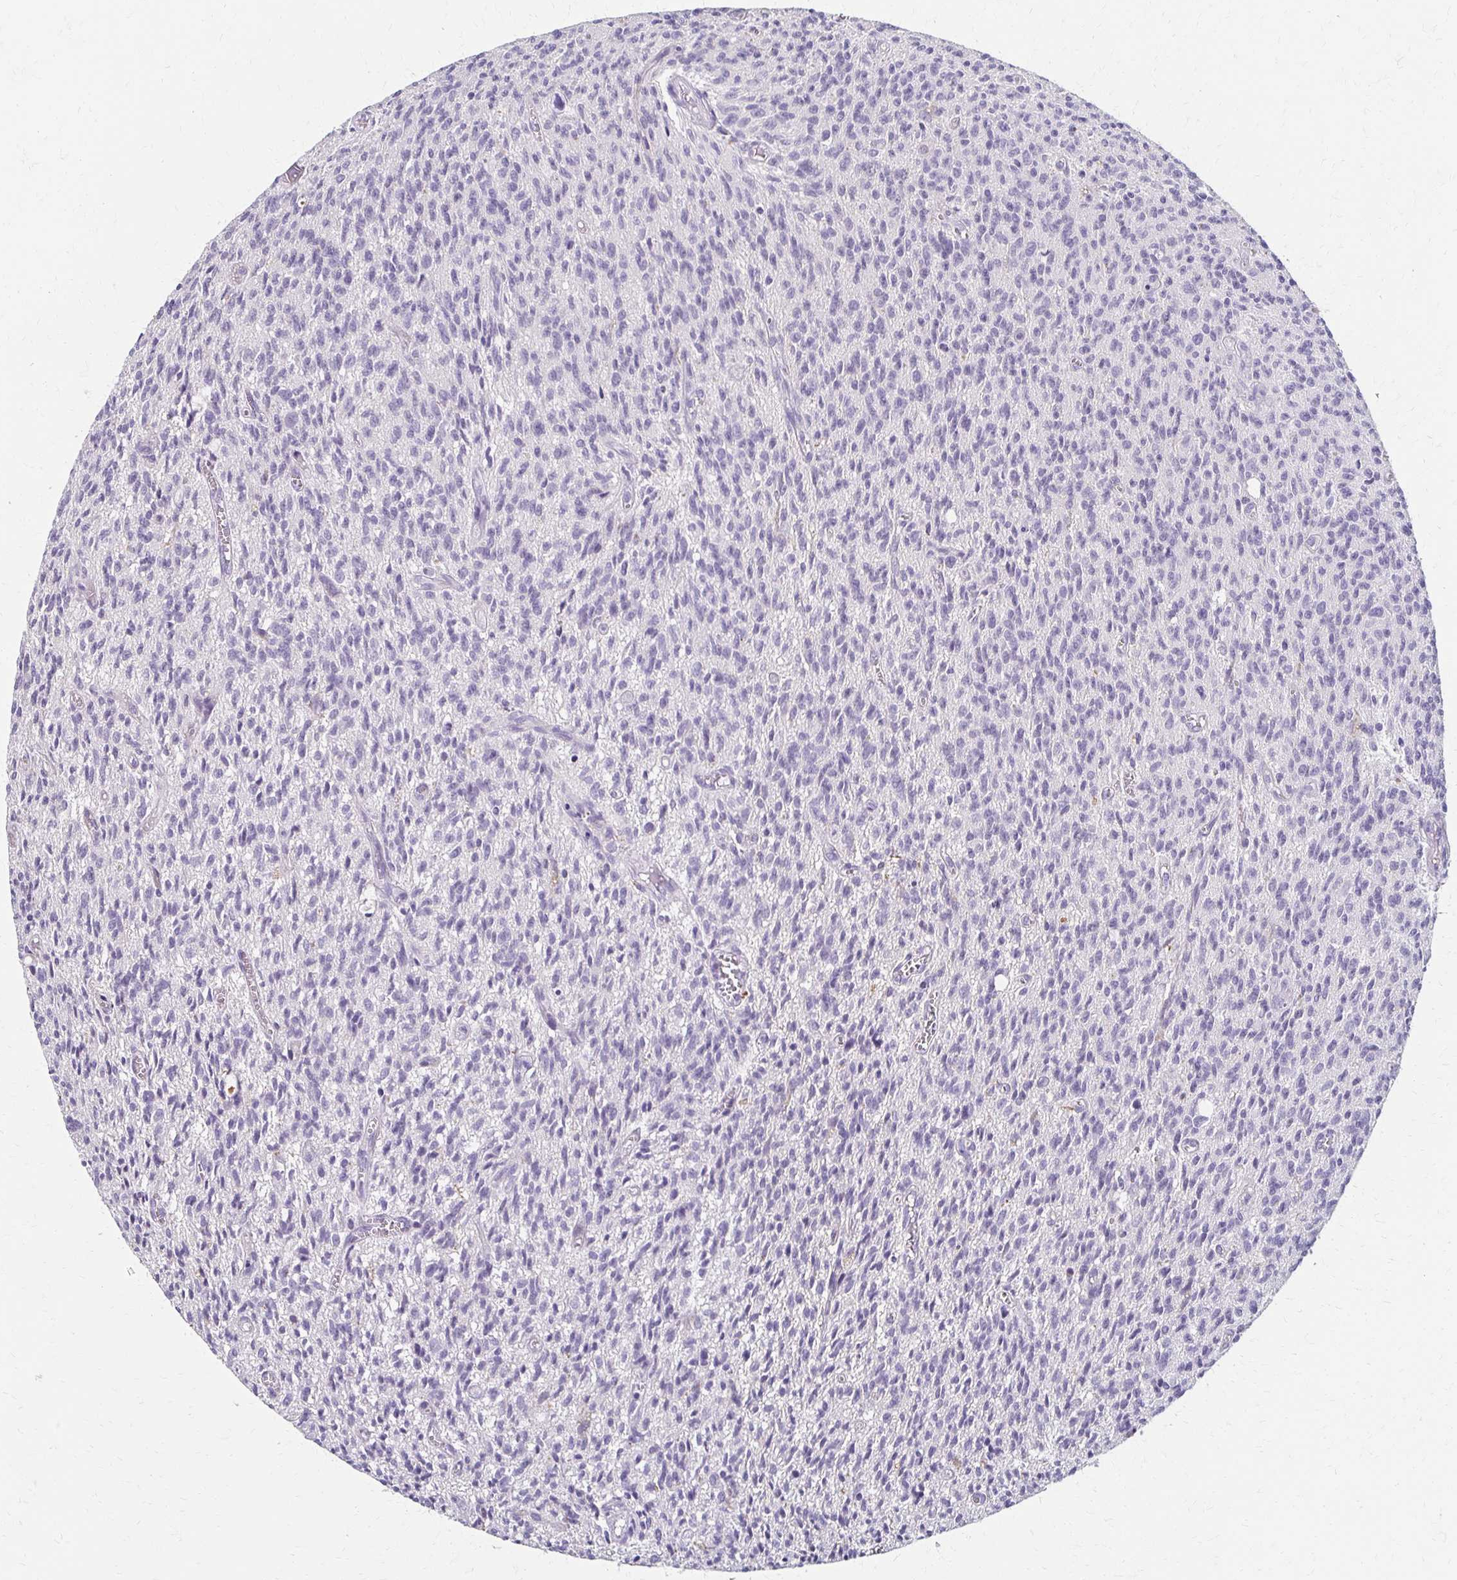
{"staining": {"intensity": "negative", "quantity": "none", "location": "none"}, "tissue": "glioma", "cell_type": "Tumor cells", "image_type": "cancer", "snomed": [{"axis": "morphology", "description": "Glioma, malignant, Low grade"}, {"axis": "topography", "description": "Brain"}], "caption": "The micrograph reveals no significant staining in tumor cells of malignant glioma (low-grade).", "gene": "BBS12", "patient": {"sex": "male", "age": 64}}